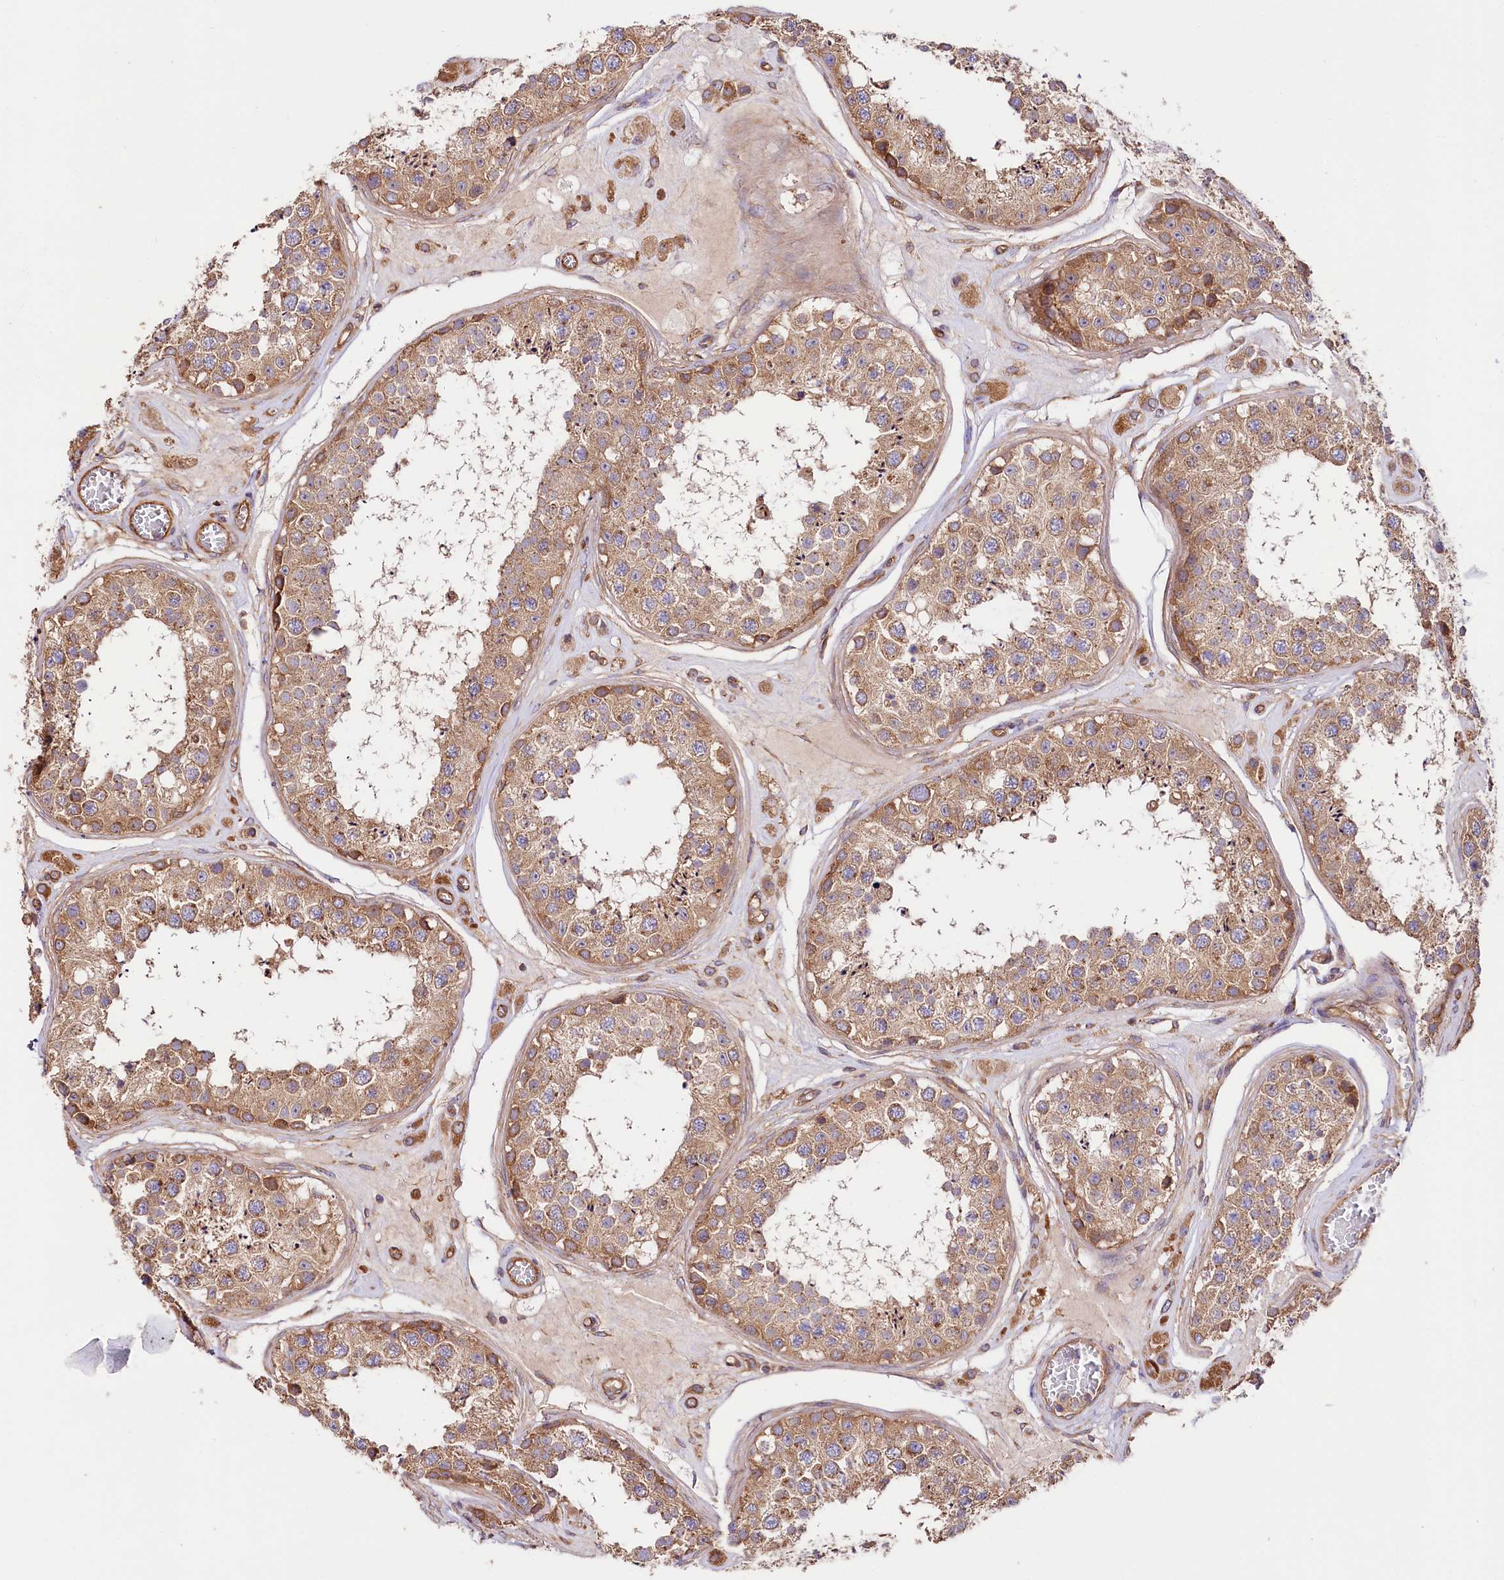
{"staining": {"intensity": "moderate", "quantity": ">75%", "location": "cytoplasmic/membranous"}, "tissue": "testis", "cell_type": "Cells in seminiferous ducts", "image_type": "normal", "snomed": [{"axis": "morphology", "description": "Normal tissue, NOS"}, {"axis": "topography", "description": "Testis"}], "caption": "DAB immunohistochemical staining of unremarkable testis demonstrates moderate cytoplasmic/membranous protein expression in about >75% of cells in seminiferous ducts. Using DAB (3,3'-diaminobenzidine) (brown) and hematoxylin (blue) stains, captured at high magnification using brightfield microscopy.", "gene": "CEP295", "patient": {"sex": "male", "age": 25}}